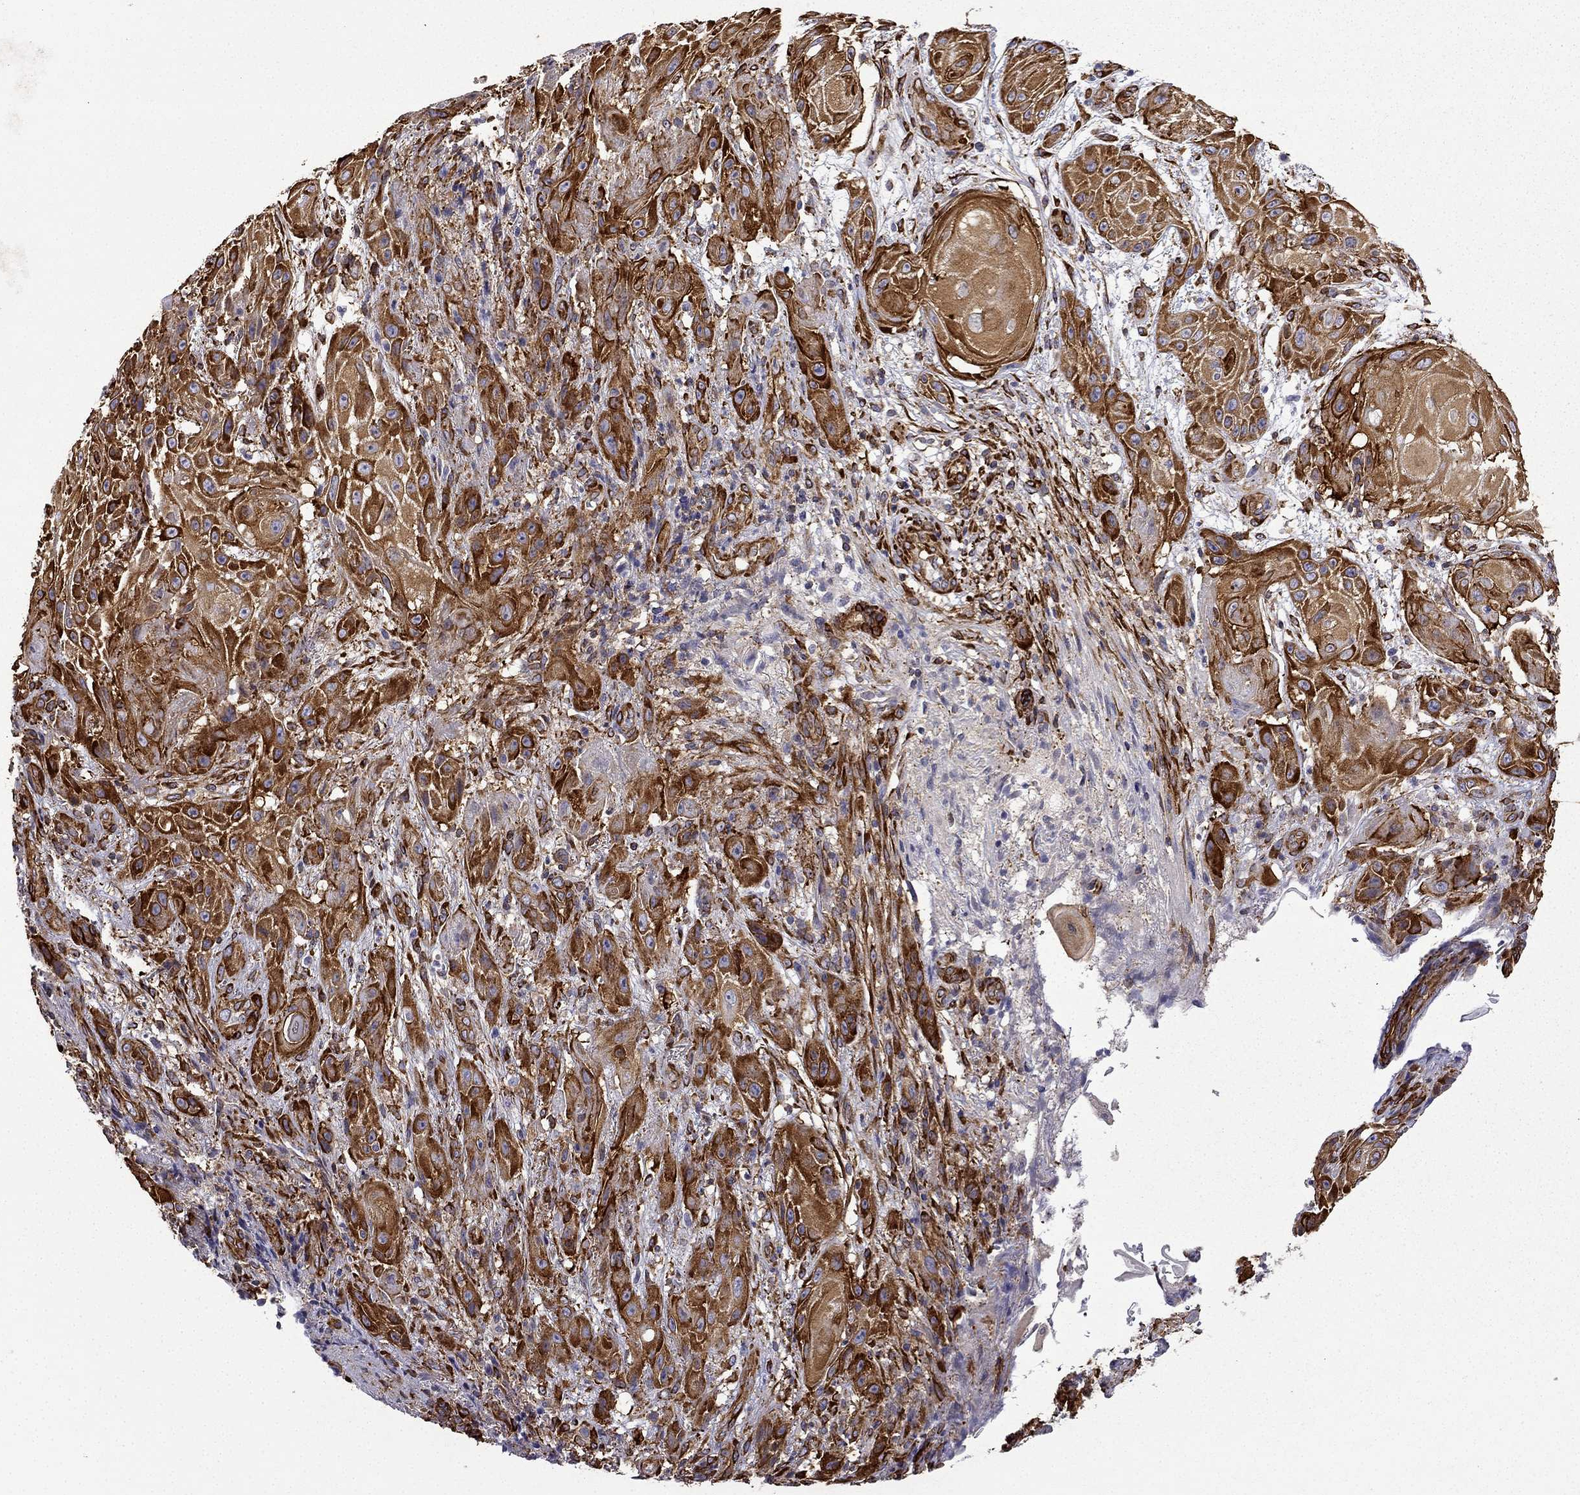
{"staining": {"intensity": "strong", "quantity": ">75%", "location": "cytoplasmic/membranous"}, "tissue": "skin cancer", "cell_type": "Tumor cells", "image_type": "cancer", "snomed": [{"axis": "morphology", "description": "Squamous cell carcinoma, NOS"}, {"axis": "topography", "description": "Skin"}], "caption": "Immunohistochemical staining of skin cancer demonstrates strong cytoplasmic/membranous protein staining in about >75% of tumor cells. (DAB IHC, brown staining for protein, blue staining for nuclei).", "gene": "MAP4", "patient": {"sex": "male", "age": 62}}